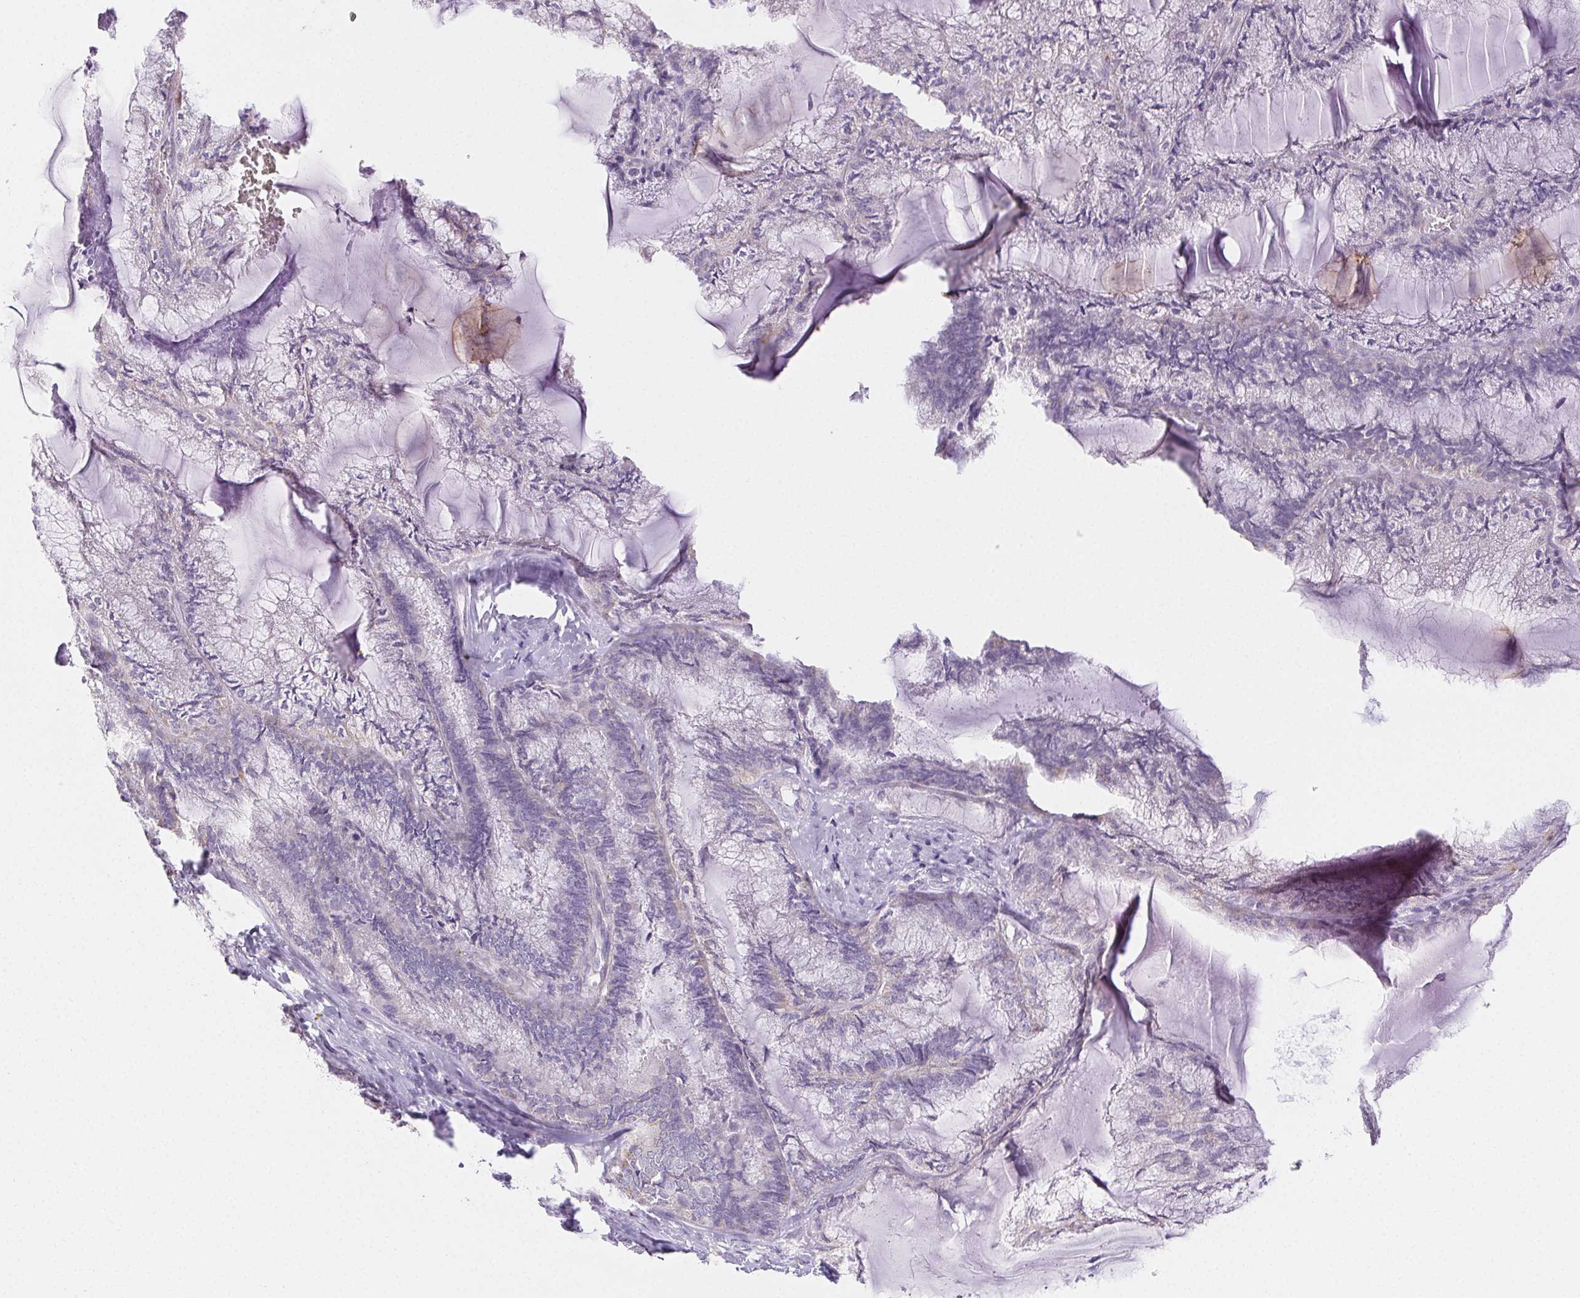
{"staining": {"intensity": "negative", "quantity": "none", "location": "none"}, "tissue": "endometrial cancer", "cell_type": "Tumor cells", "image_type": "cancer", "snomed": [{"axis": "morphology", "description": "Carcinoma, NOS"}, {"axis": "topography", "description": "Endometrium"}], "caption": "Human endometrial cancer (carcinoma) stained for a protein using immunohistochemistry (IHC) reveals no expression in tumor cells.", "gene": "LIPA", "patient": {"sex": "female", "age": 62}}